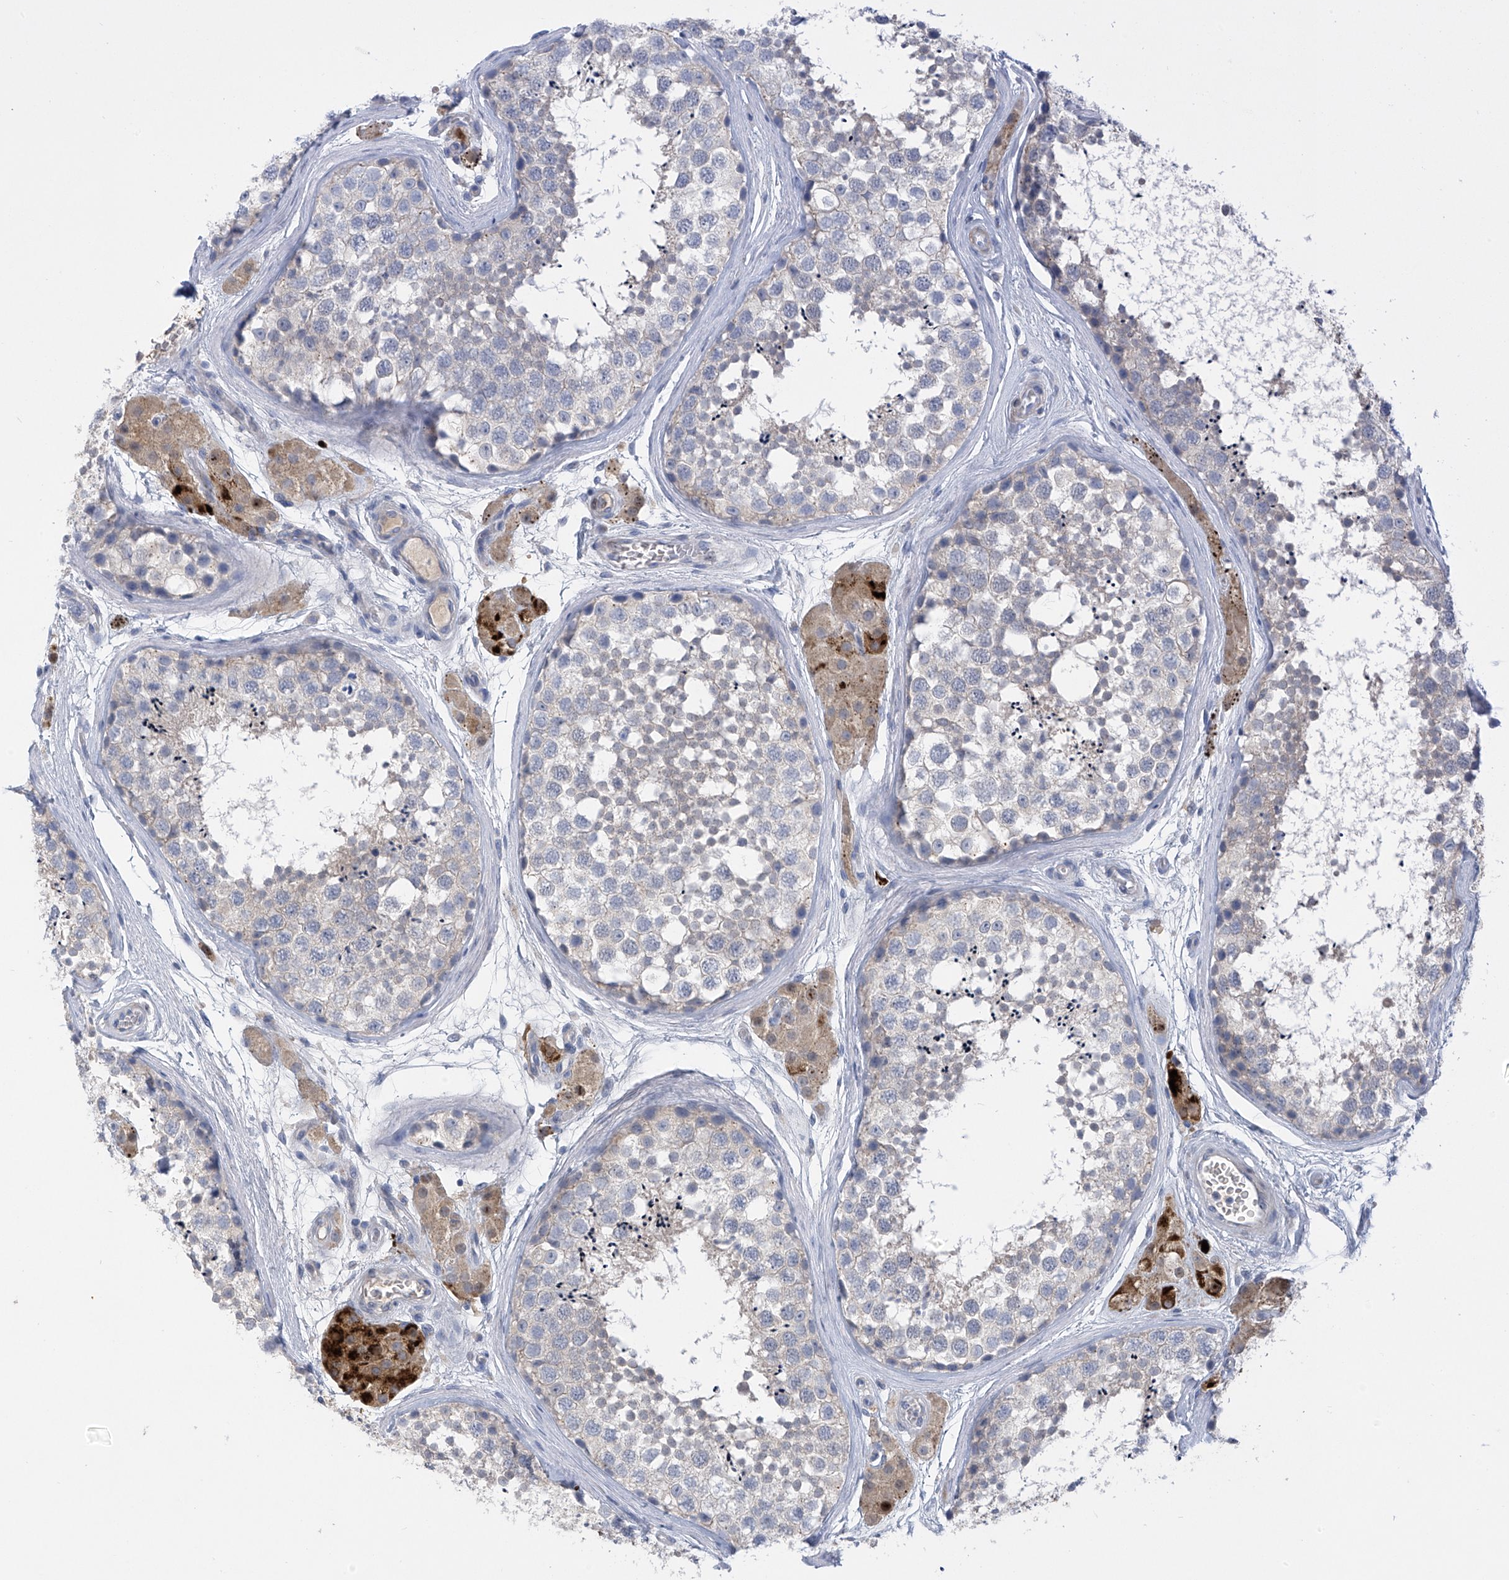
{"staining": {"intensity": "negative", "quantity": "none", "location": "none"}, "tissue": "testis", "cell_type": "Cells in seminiferous ducts", "image_type": "normal", "snomed": [{"axis": "morphology", "description": "Normal tissue, NOS"}, {"axis": "topography", "description": "Testis"}], "caption": "DAB immunohistochemical staining of unremarkable testis shows no significant staining in cells in seminiferous ducts.", "gene": "SLCO4A1", "patient": {"sex": "male", "age": 56}}